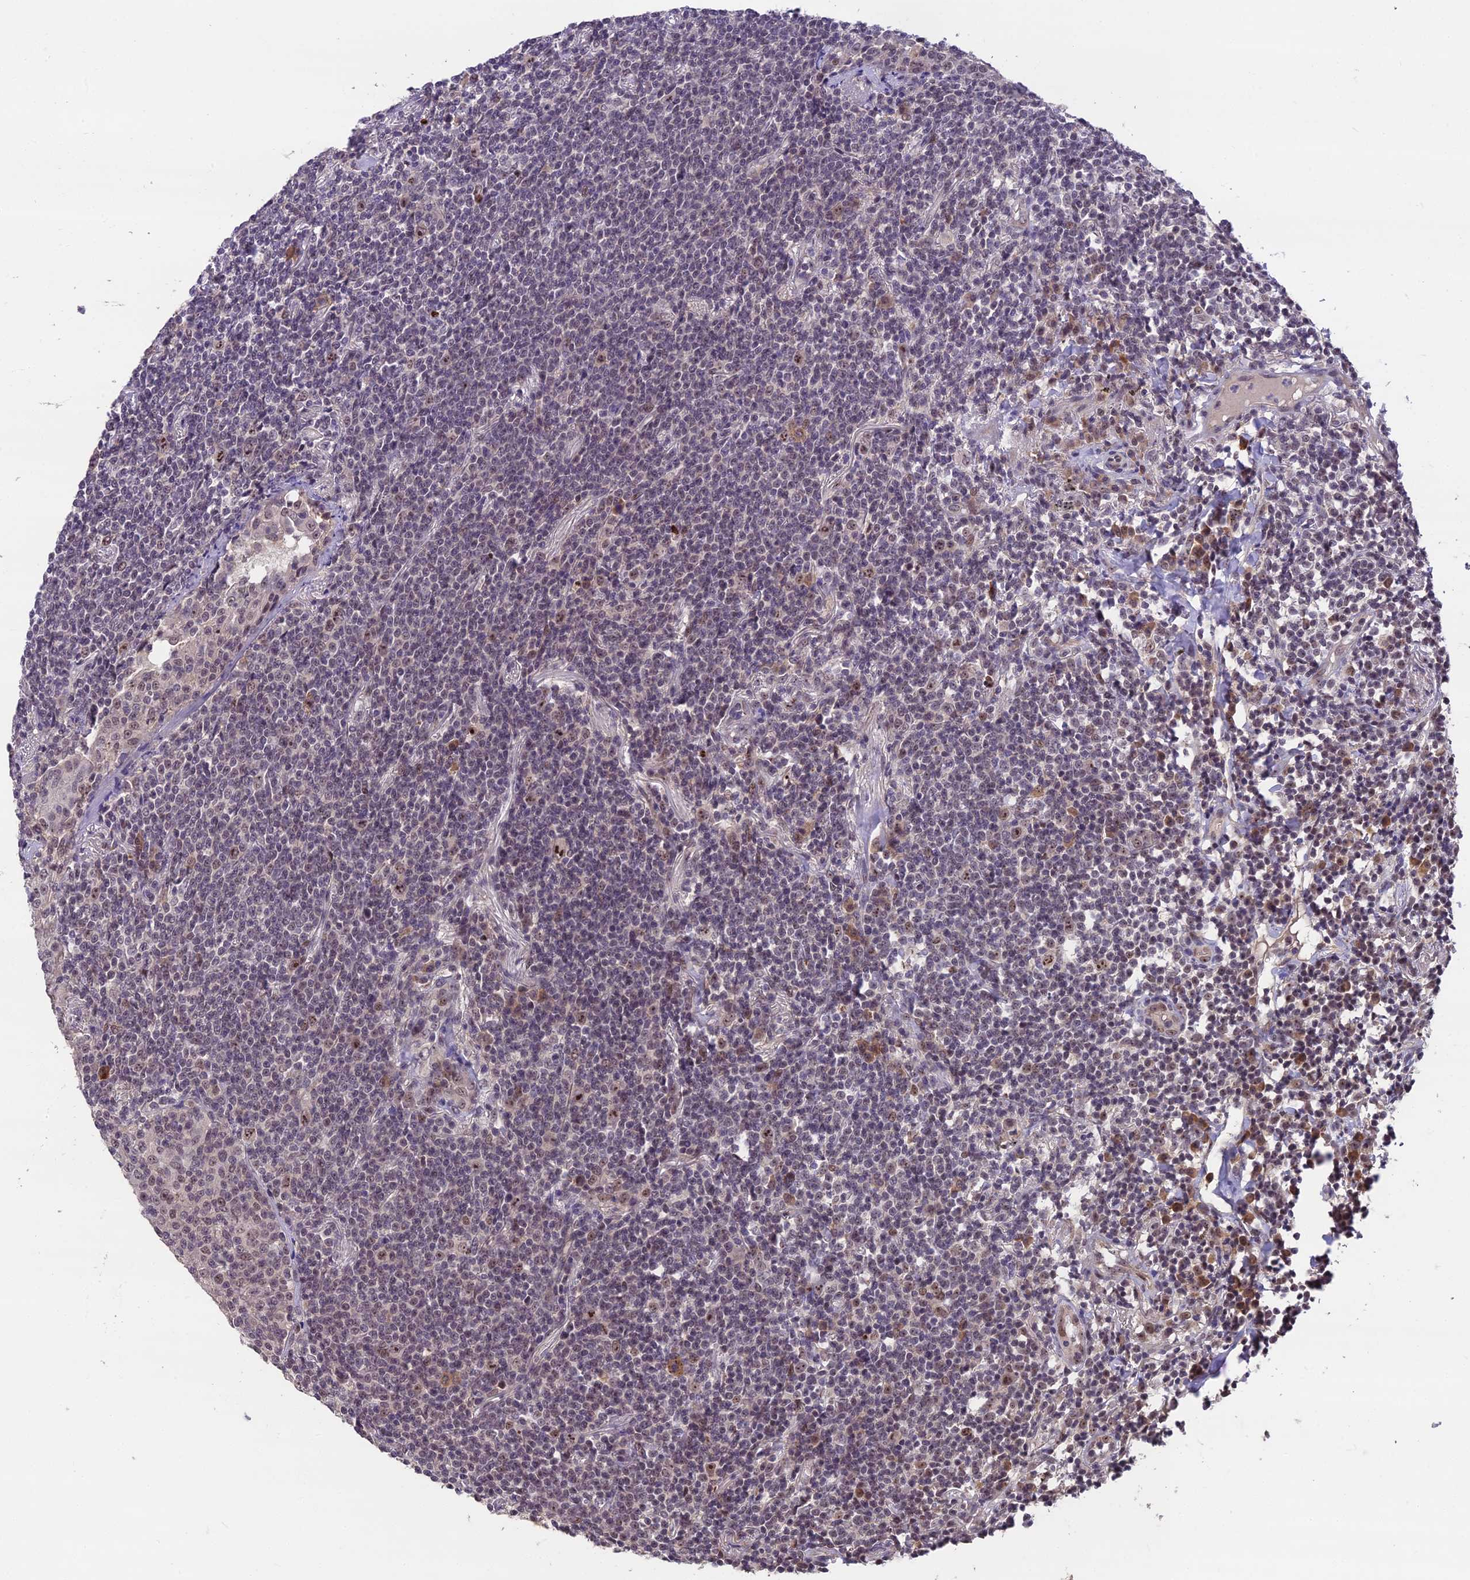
{"staining": {"intensity": "weak", "quantity": "<25%", "location": "nuclear"}, "tissue": "lymphoma", "cell_type": "Tumor cells", "image_type": "cancer", "snomed": [{"axis": "morphology", "description": "Malignant lymphoma, non-Hodgkin's type, Low grade"}, {"axis": "topography", "description": "Lung"}], "caption": "IHC histopathology image of neoplastic tissue: lymphoma stained with DAB exhibits no significant protein expression in tumor cells.", "gene": "ZNF333", "patient": {"sex": "female", "age": 71}}